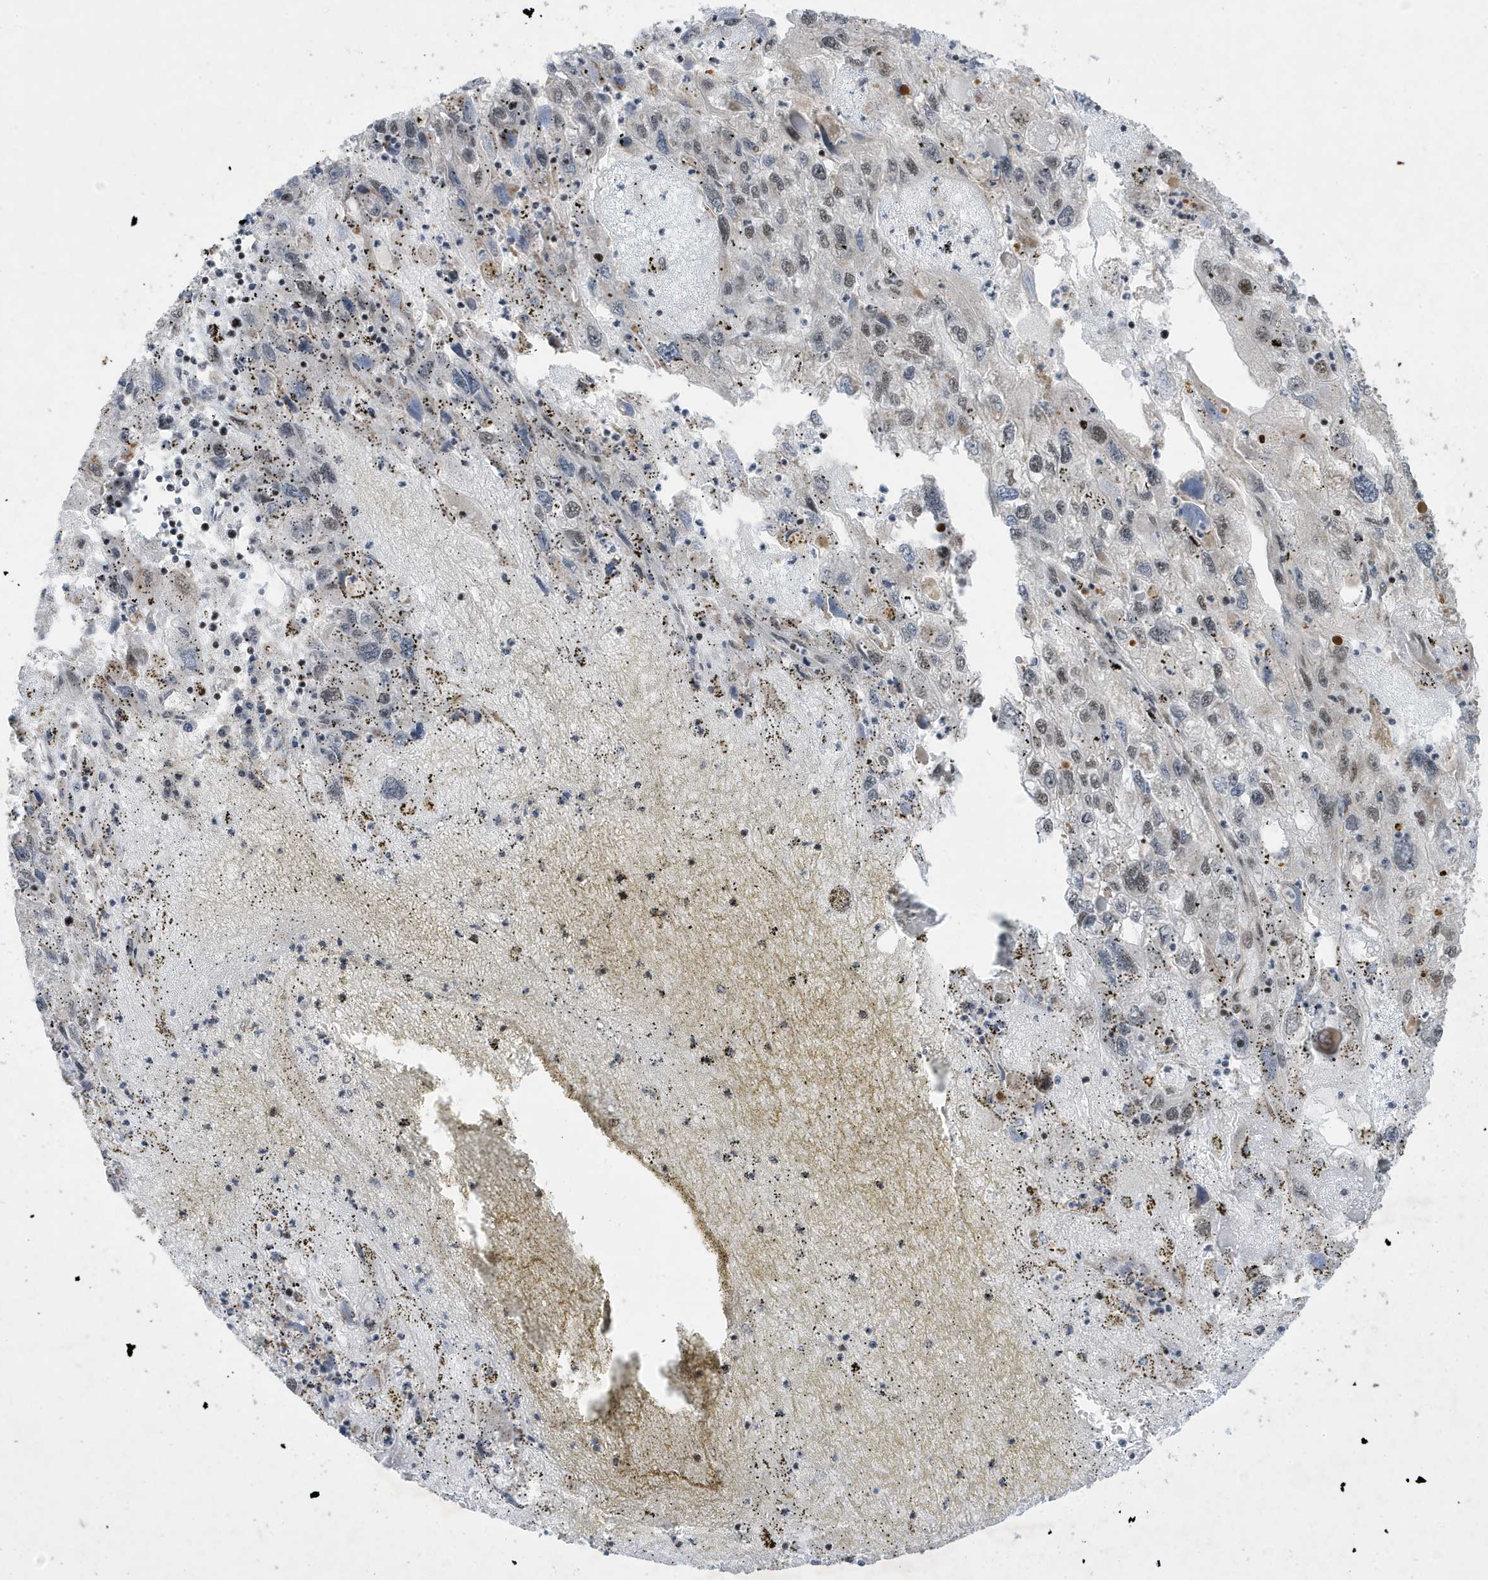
{"staining": {"intensity": "weak", "quantity": "25%-75%", "location": "nuclear"}, "tissue": "endometrial cancer", "cell_type": "Tumor cells", "image_type": "cancer", "snomed": [{"axis": "morphology", "description": "Adenocarcinoma, NOS"}, {"axis": "topography", "description": "Endometrium"}], "caption": "Protein analysis of endometrial cancer tissue shows weak nuclear expression in approximately 25%-75% of tumor cells. (DAB IHC with brightfield microscopy, high magnification).", "gene": "FAM9B", "patient": {"sex": "female", "age": 49}}